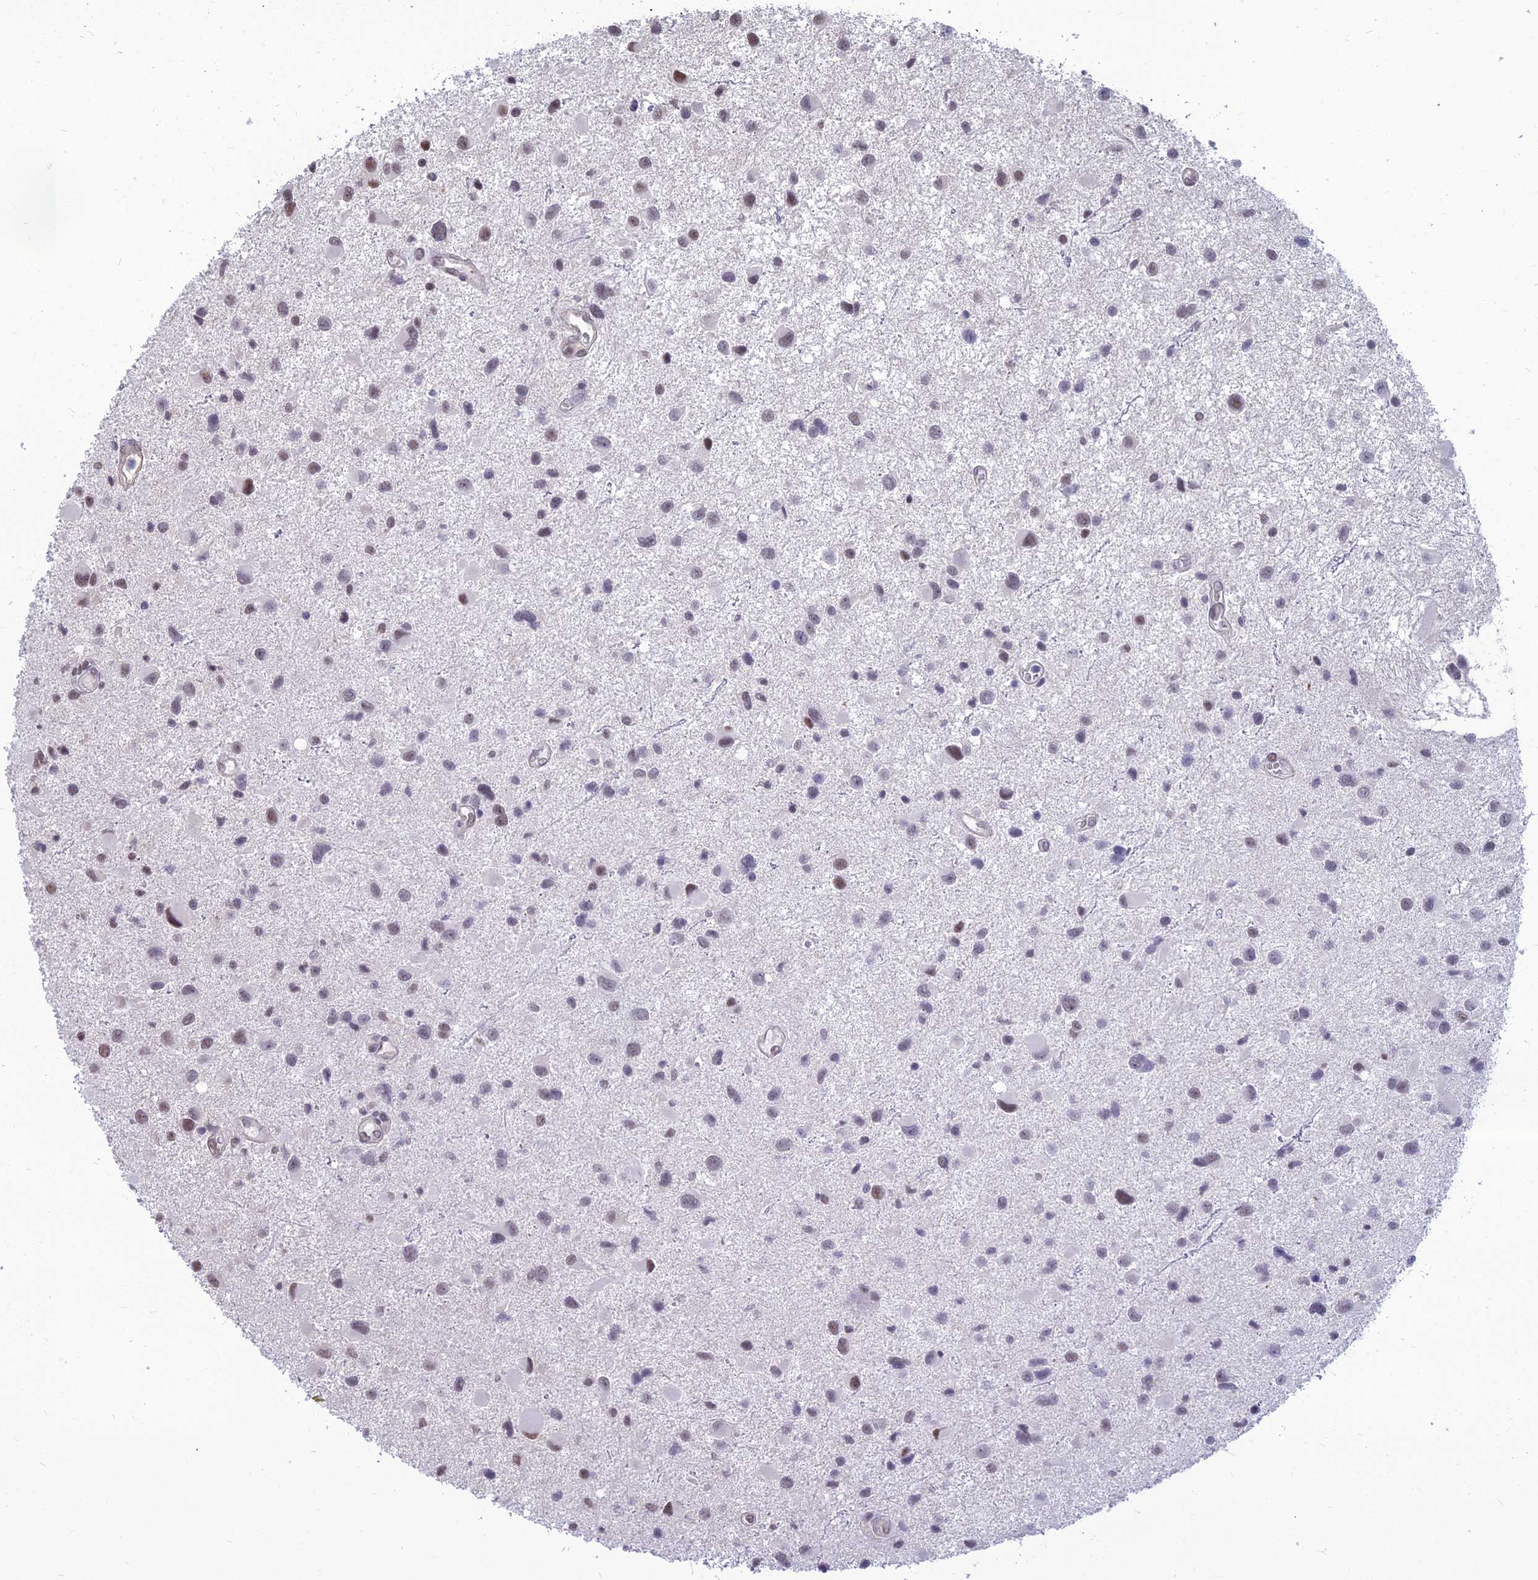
{"staining": {"intensity": "weak", "quantity": "<25%", "location": "nuclear"}, "tissue": "glioma", "cell_type": "Tumor cells", "image_type": "cancer", "snomed": [{"axis": "morphology", "description": "Glioma, malignant, Low grade"}, {"axis": "topography", "description": "Brain"}], "caption": "The histopathology image displays no staining of tumor cells in malignant glioma (low-grade).", "gene": "SRSF7", "patient": {"sex": "female", "age": 32}}